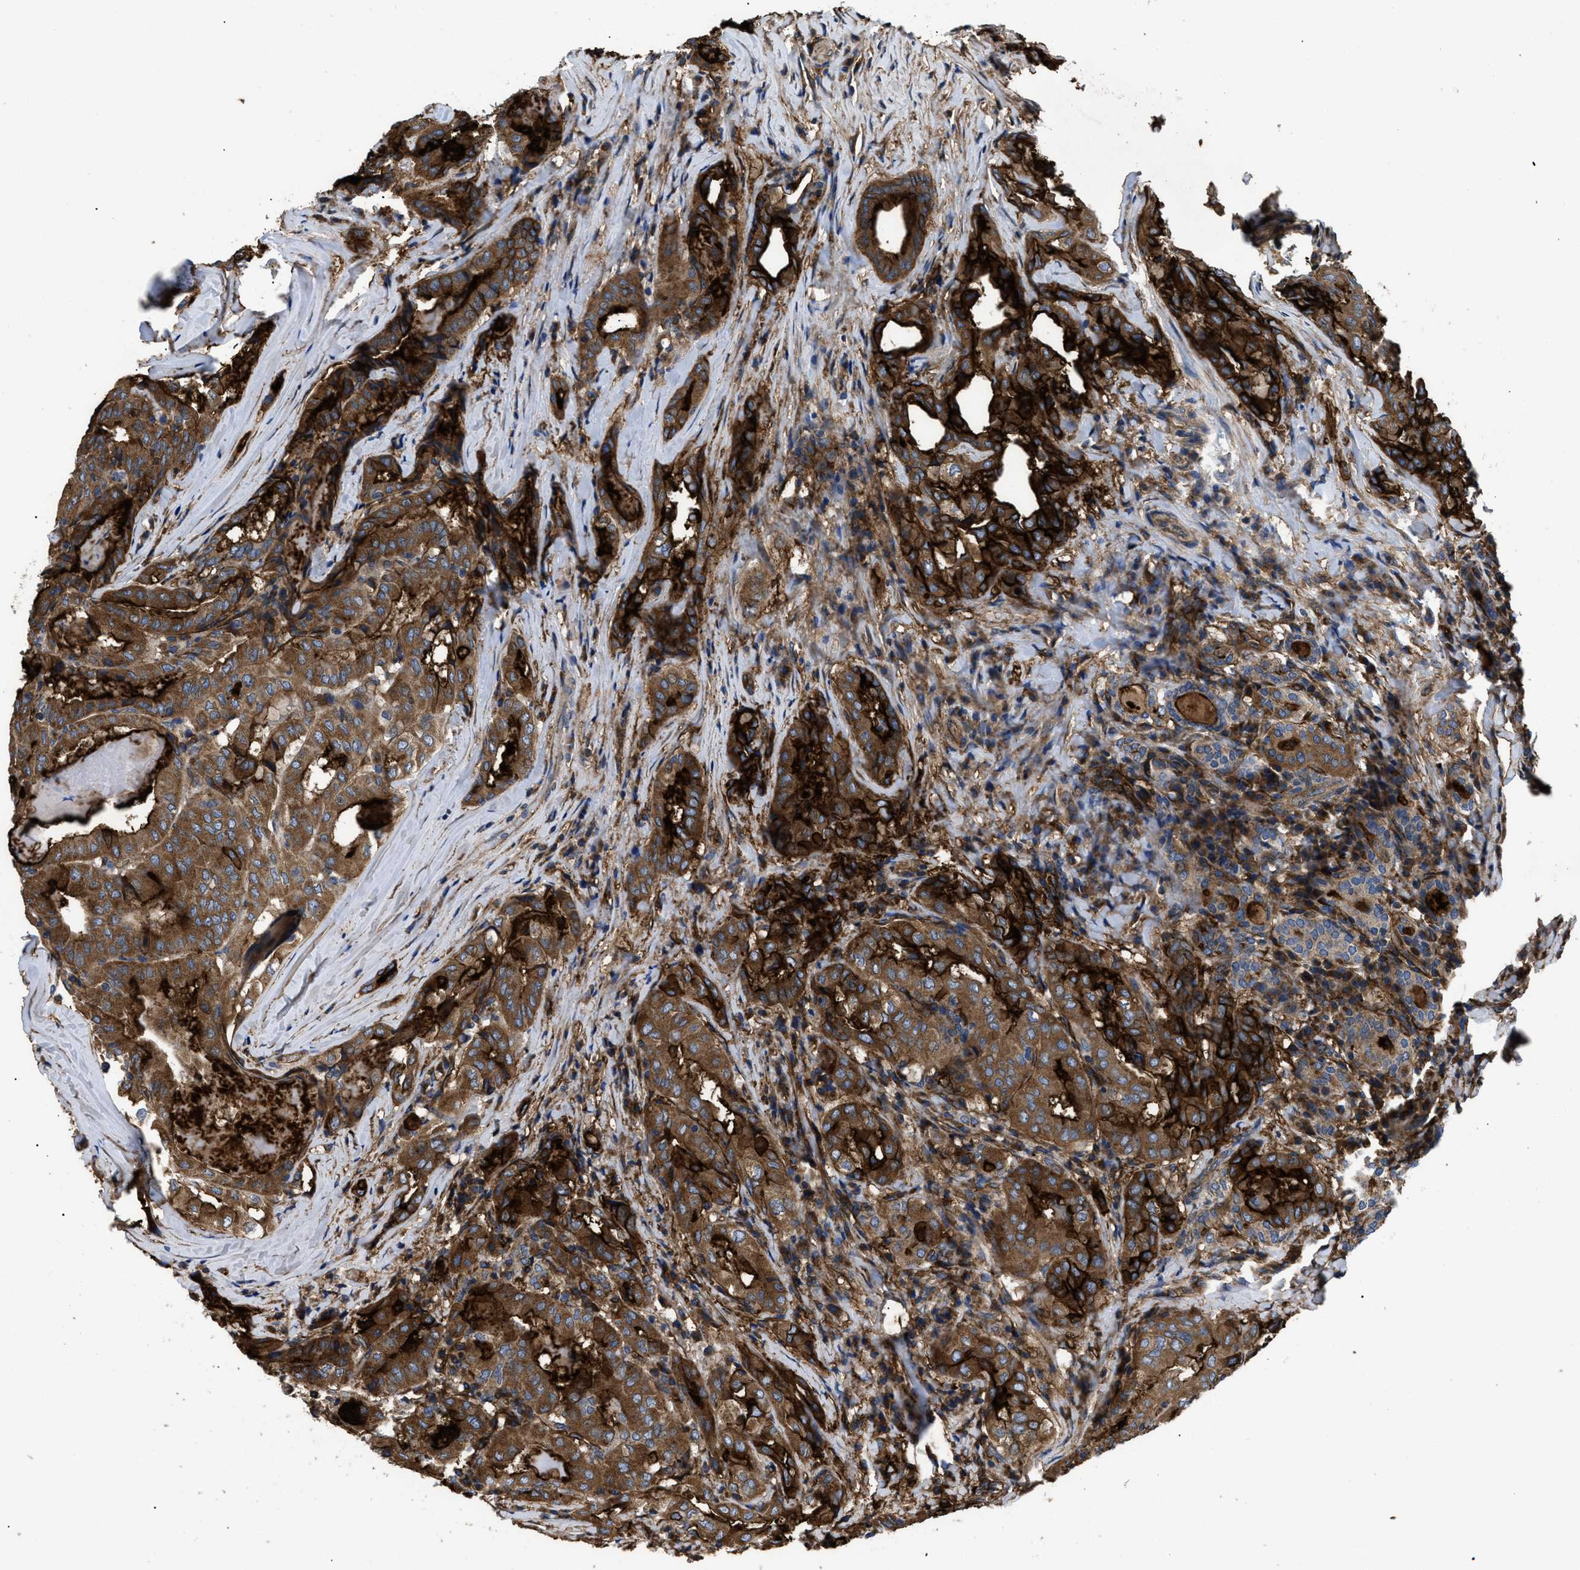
{"staining": {"intensity": "strong", "quantity": ">75%", "location": "cytoplasmic/membranous"}, "tissue": "thyroid cancer", "cell_type": "Tumor cells", "image_type": "cancer", "snomed": [{"axis": "morphology", "description": "Papillary adenocarcinoma, NOS"}, {"axis": "topography", "description": "Thyroid gland"}], "caption": "Thyroid papillary adenocarcinoma stained with immunohistochemistry (IHC) shows strong cytoplasmic/membranous staining in approximately >75% of tumor cells. The protein of interest is shown in brown color, while the nuclei are stained blue.", "gene": "NT5E", "patient": {"sex": "female", "age": 42}}